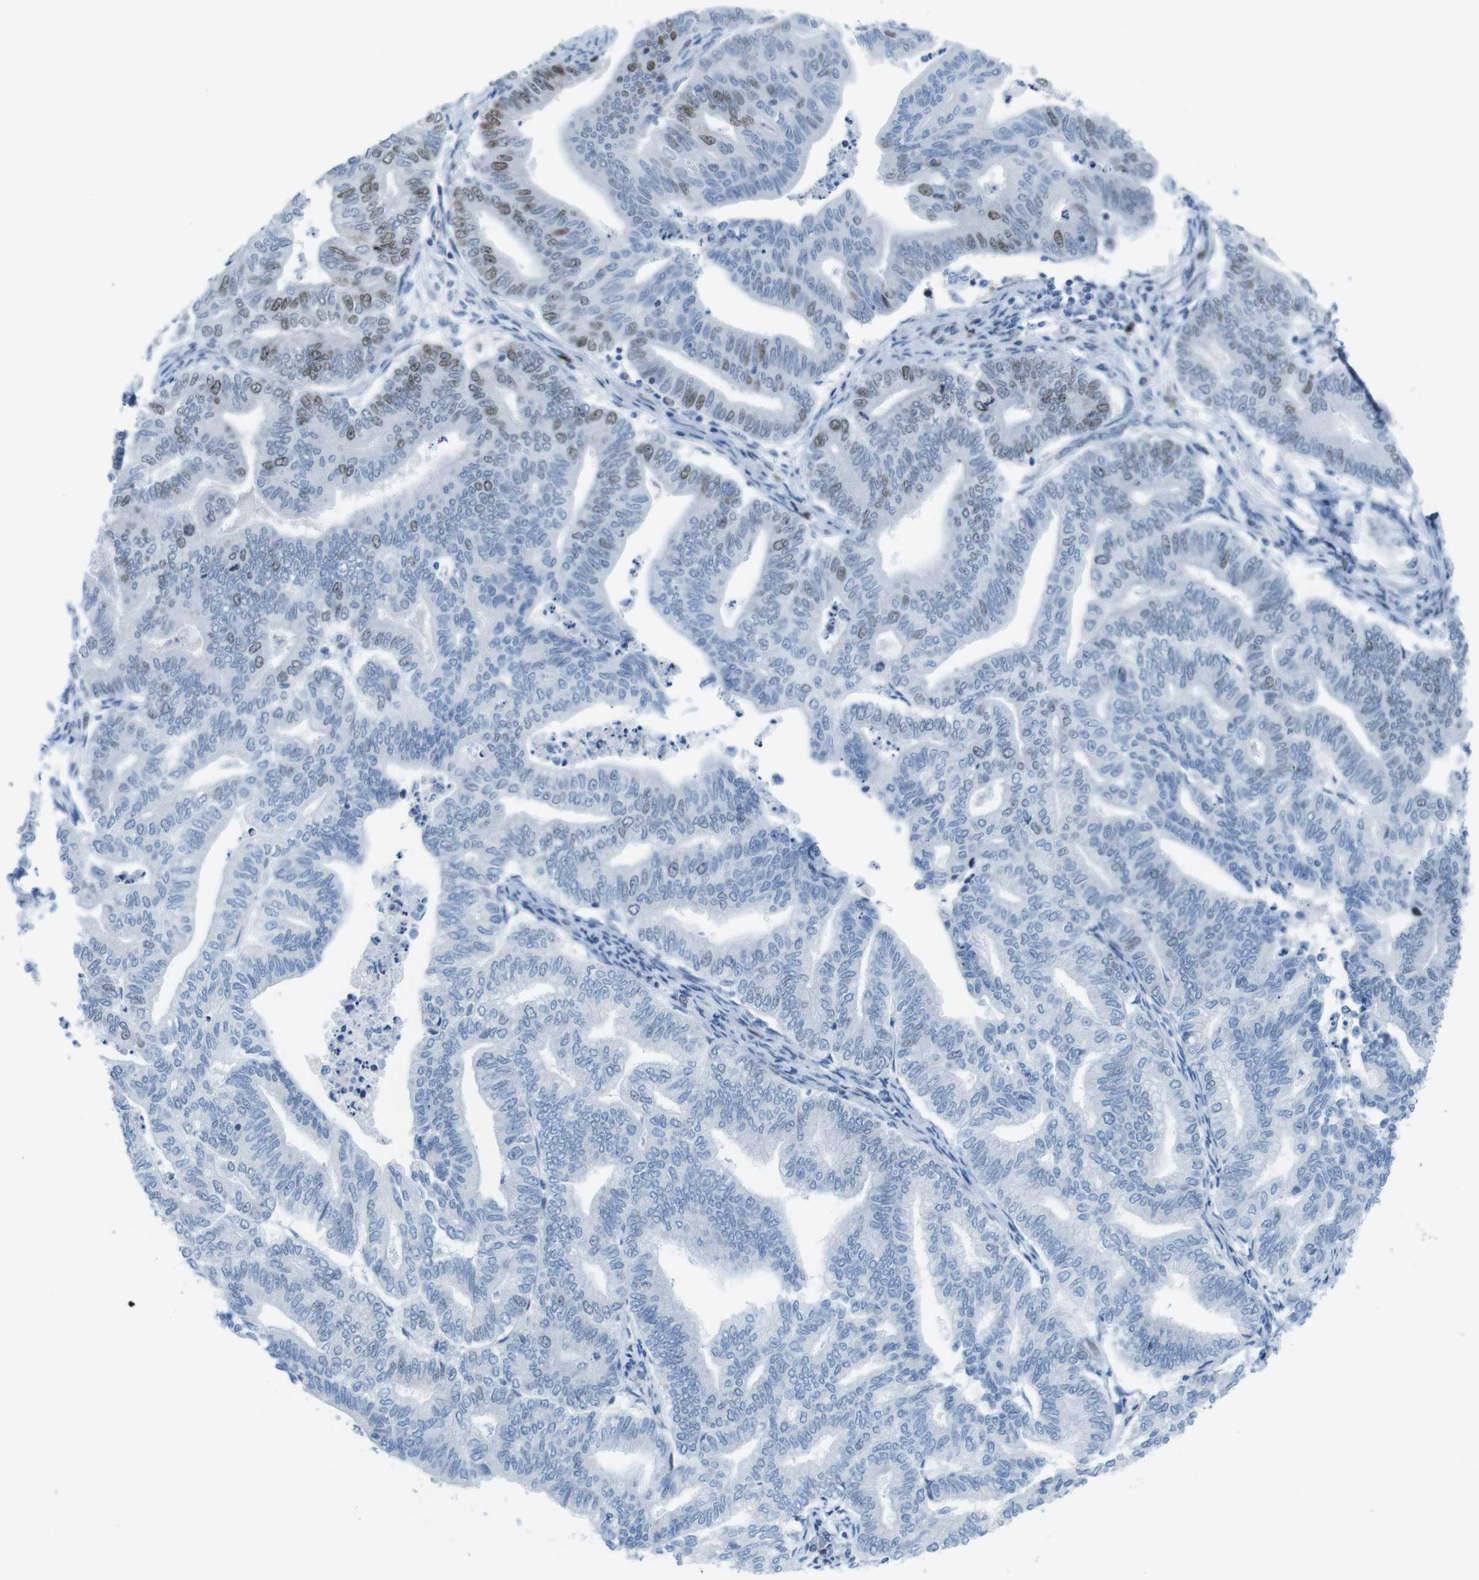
{"staining": {"intensity": "strong", "quantity": "<25%", "location": "nuclear"}, "tissue": "endometrial cancer", "cell_type": "Tumor cells", "image_type": "cancer", "snomed": [{"axis": "morphology", "description": "Adenocarcinoma, NOS"}, {"axis": "topography", "description": "Endometrium"}], "caption": "A micrograph showing strong nuclear staining in about <25% of tumor cells in endometrial cancer (adenocarcinoma), as visualized by brown immunohistochemical staining.", "gene": "CHAF1A", "patient": {"sex": "female", "age": 79}}